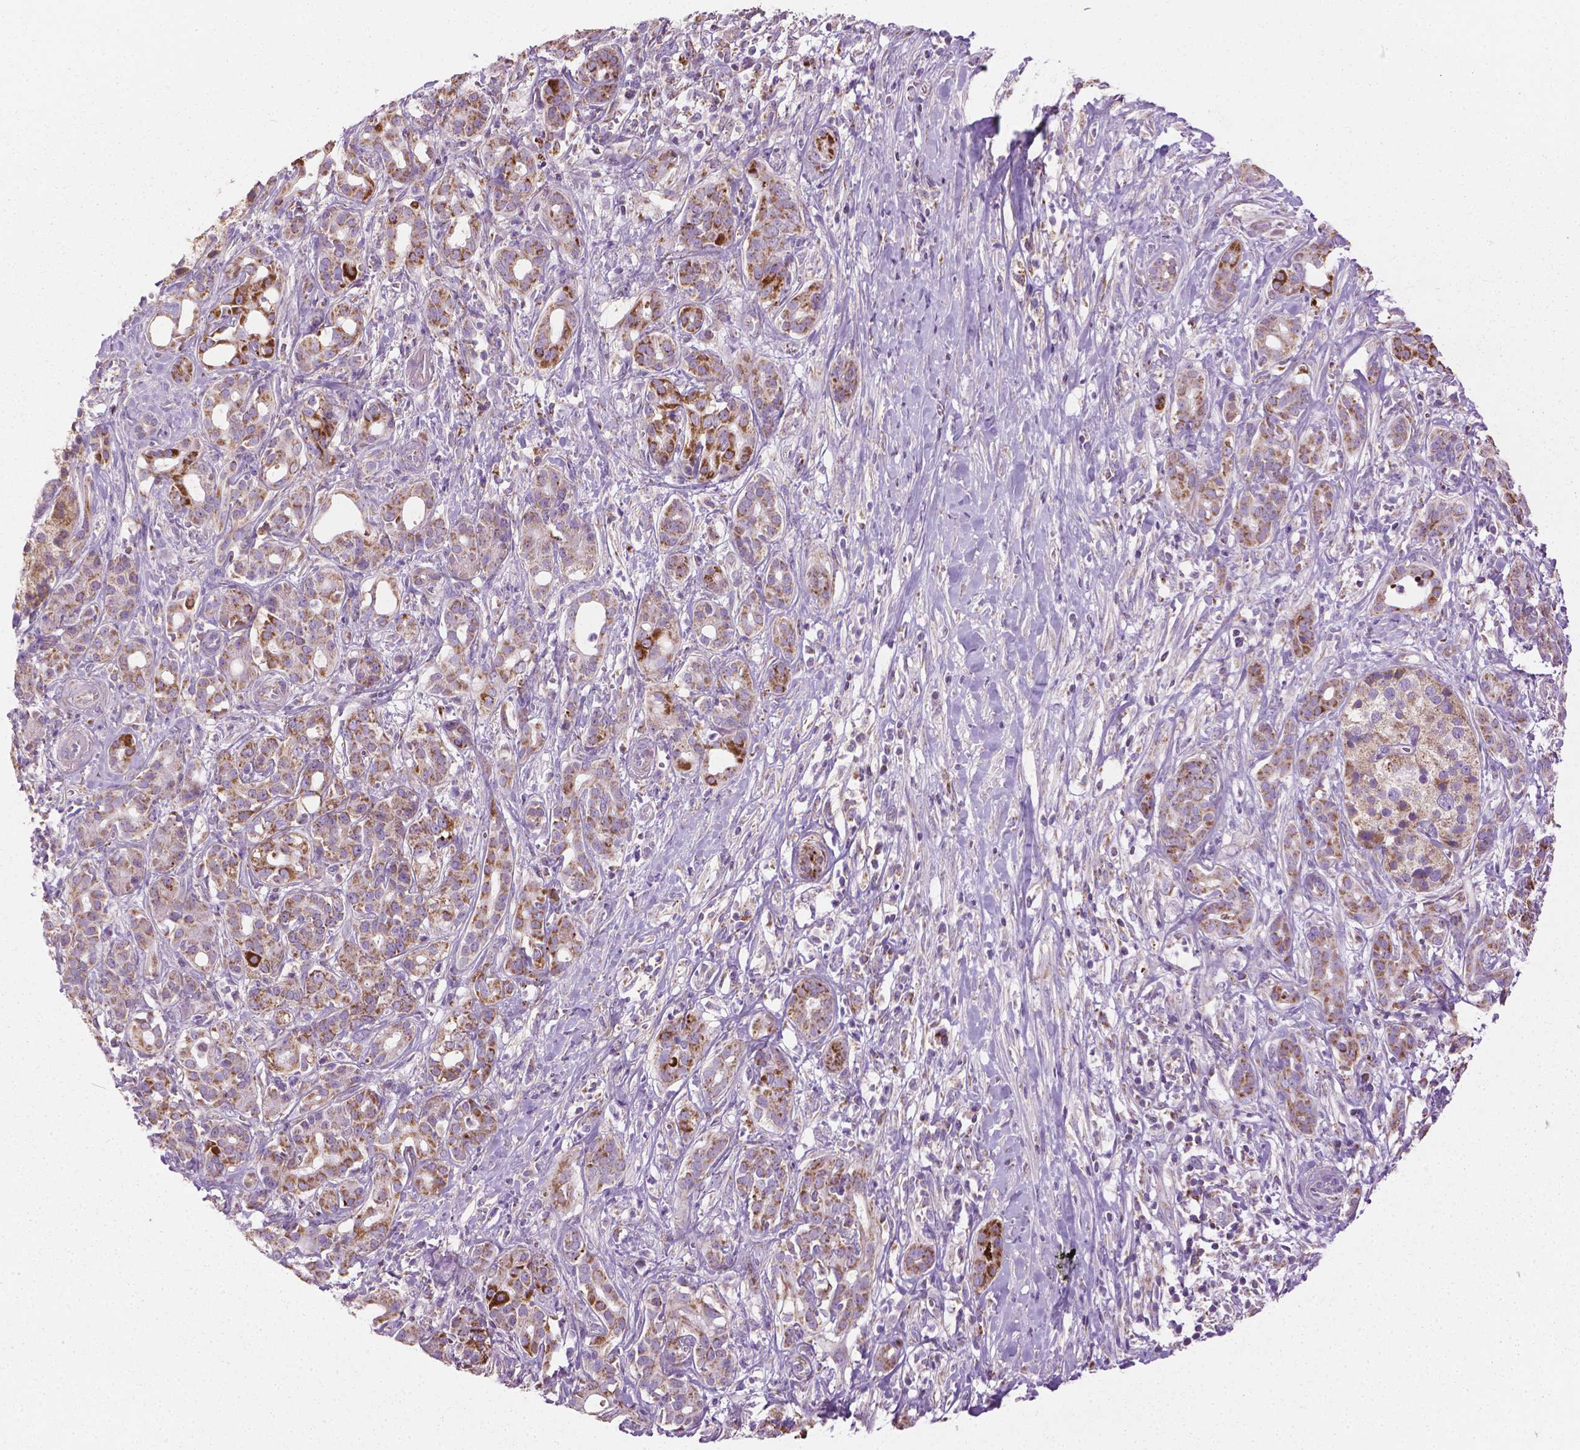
{"staining": {"intensity": "strong", "quantity": ">75%", "location": "cytoplasmic/membranous"}, "tissue": "pancreatic cancer", "cell_type": "Tumor cells", "image_type": "cancer", "snomed": [{"axis": "morphology", "description": "Adenocarcinoma, NOS"}, {"axis": "topography", "description": "Pancreas"}], "caption": "IHC (DAB) staining of human pancreatic cancer (adenocarcinoma) demonstrates strong cytoplasmic/membranous protein positivity in approximately >75% of tumor cells.", "gene": "VDAC1", "patient": {"sex": "male", "age": 61}}